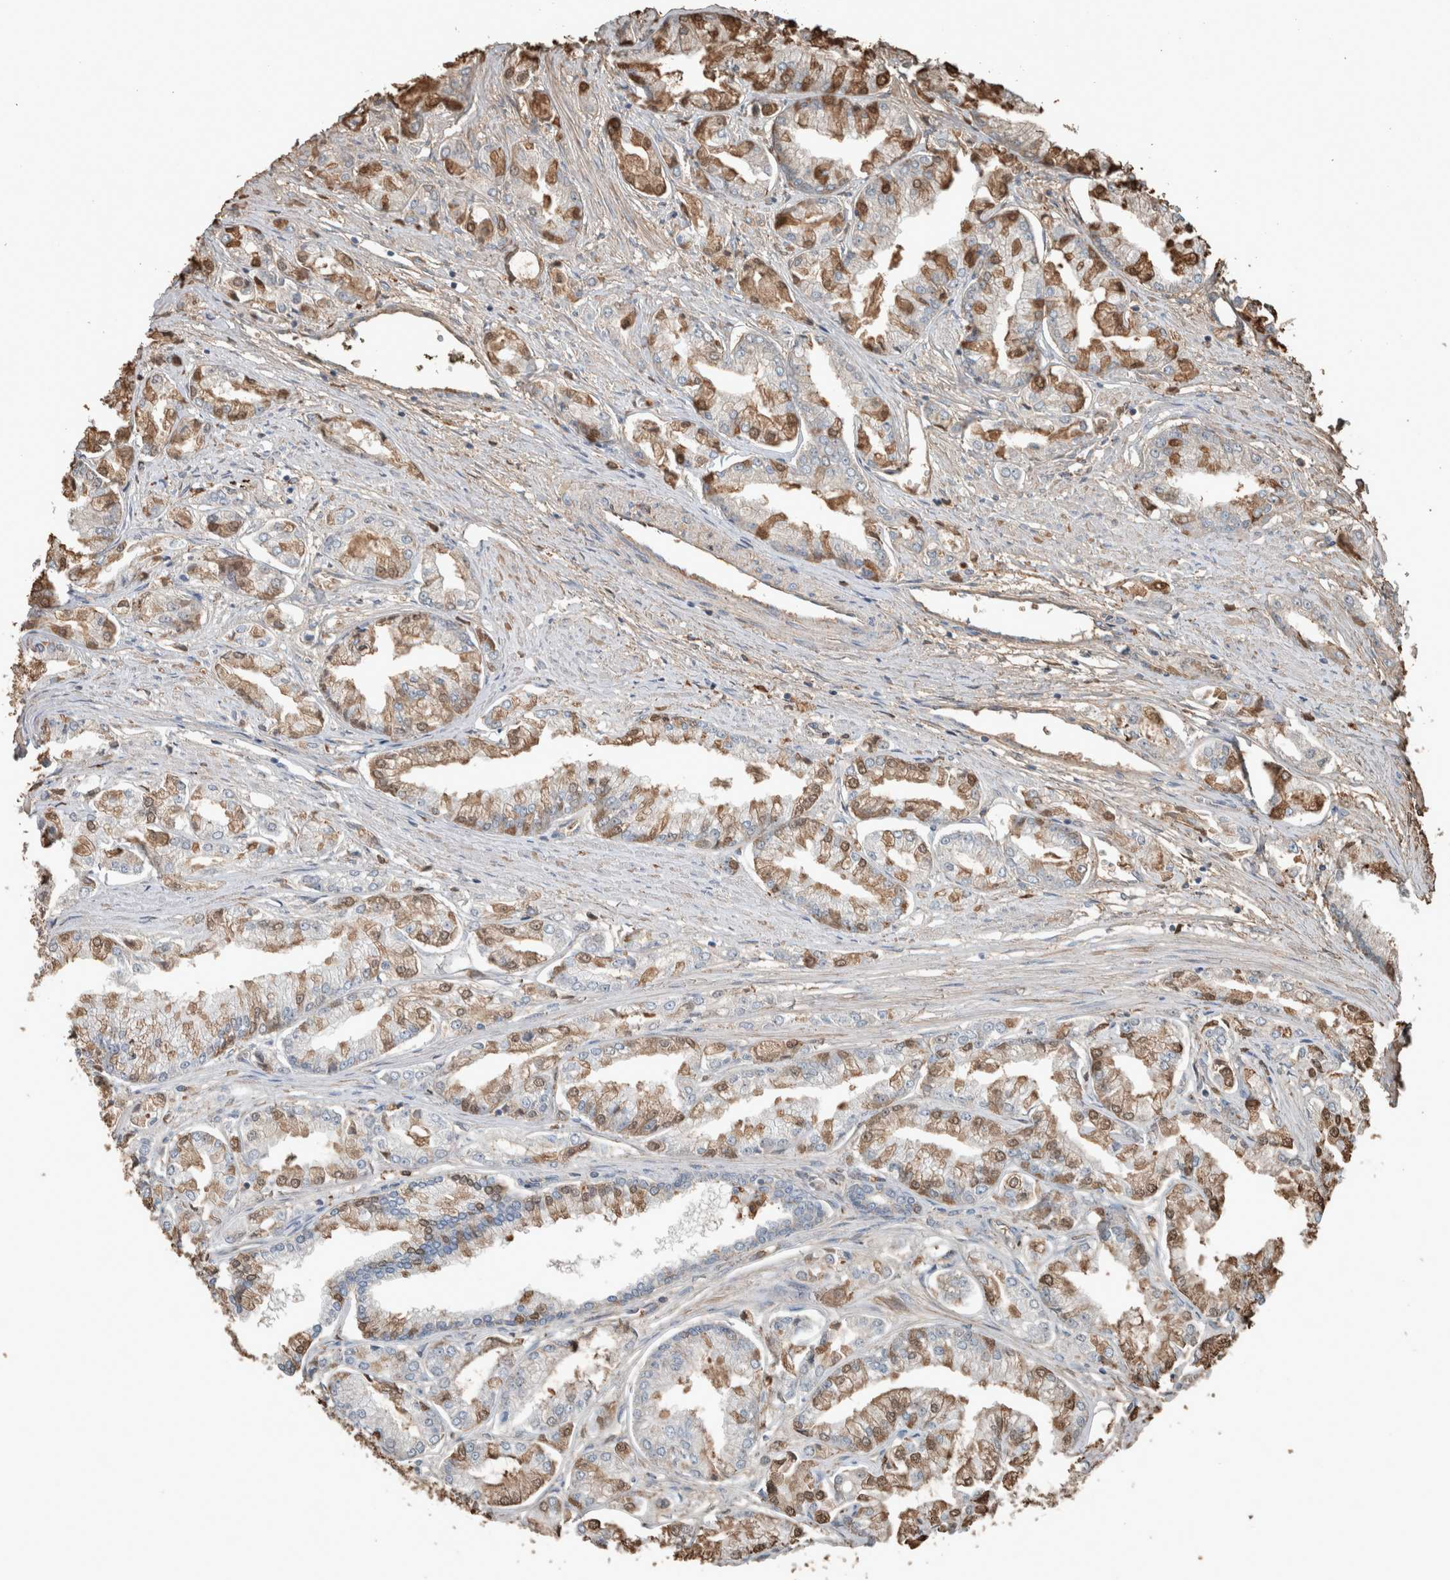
{"staining": {"intensity": "moderate", "quantity": "25%-75%", "location": "cytoplasmic/membranous,nuclear"}, "tissue": "prostate cancer", "cell_type": "Tumor cells", "image_type": "cancer", "snomed": [{"axis": "morphology", "description": "Adenocarcinoma, Low grade"}, {"axis": "topography", "description": "Prostate"}], "caption": "Prostate cancer stained with immunohistochemistry demonstrates moderate cytoplasmic/membranous and nuclear staining in about 25%-75% of tumor cells. The staining was performed using DAB, with brown indicating positive protein expression. Nuclei are stained blue with hematoxylin.", "gene": "USP34", "patient": {"sex": "male", "age": 52}}